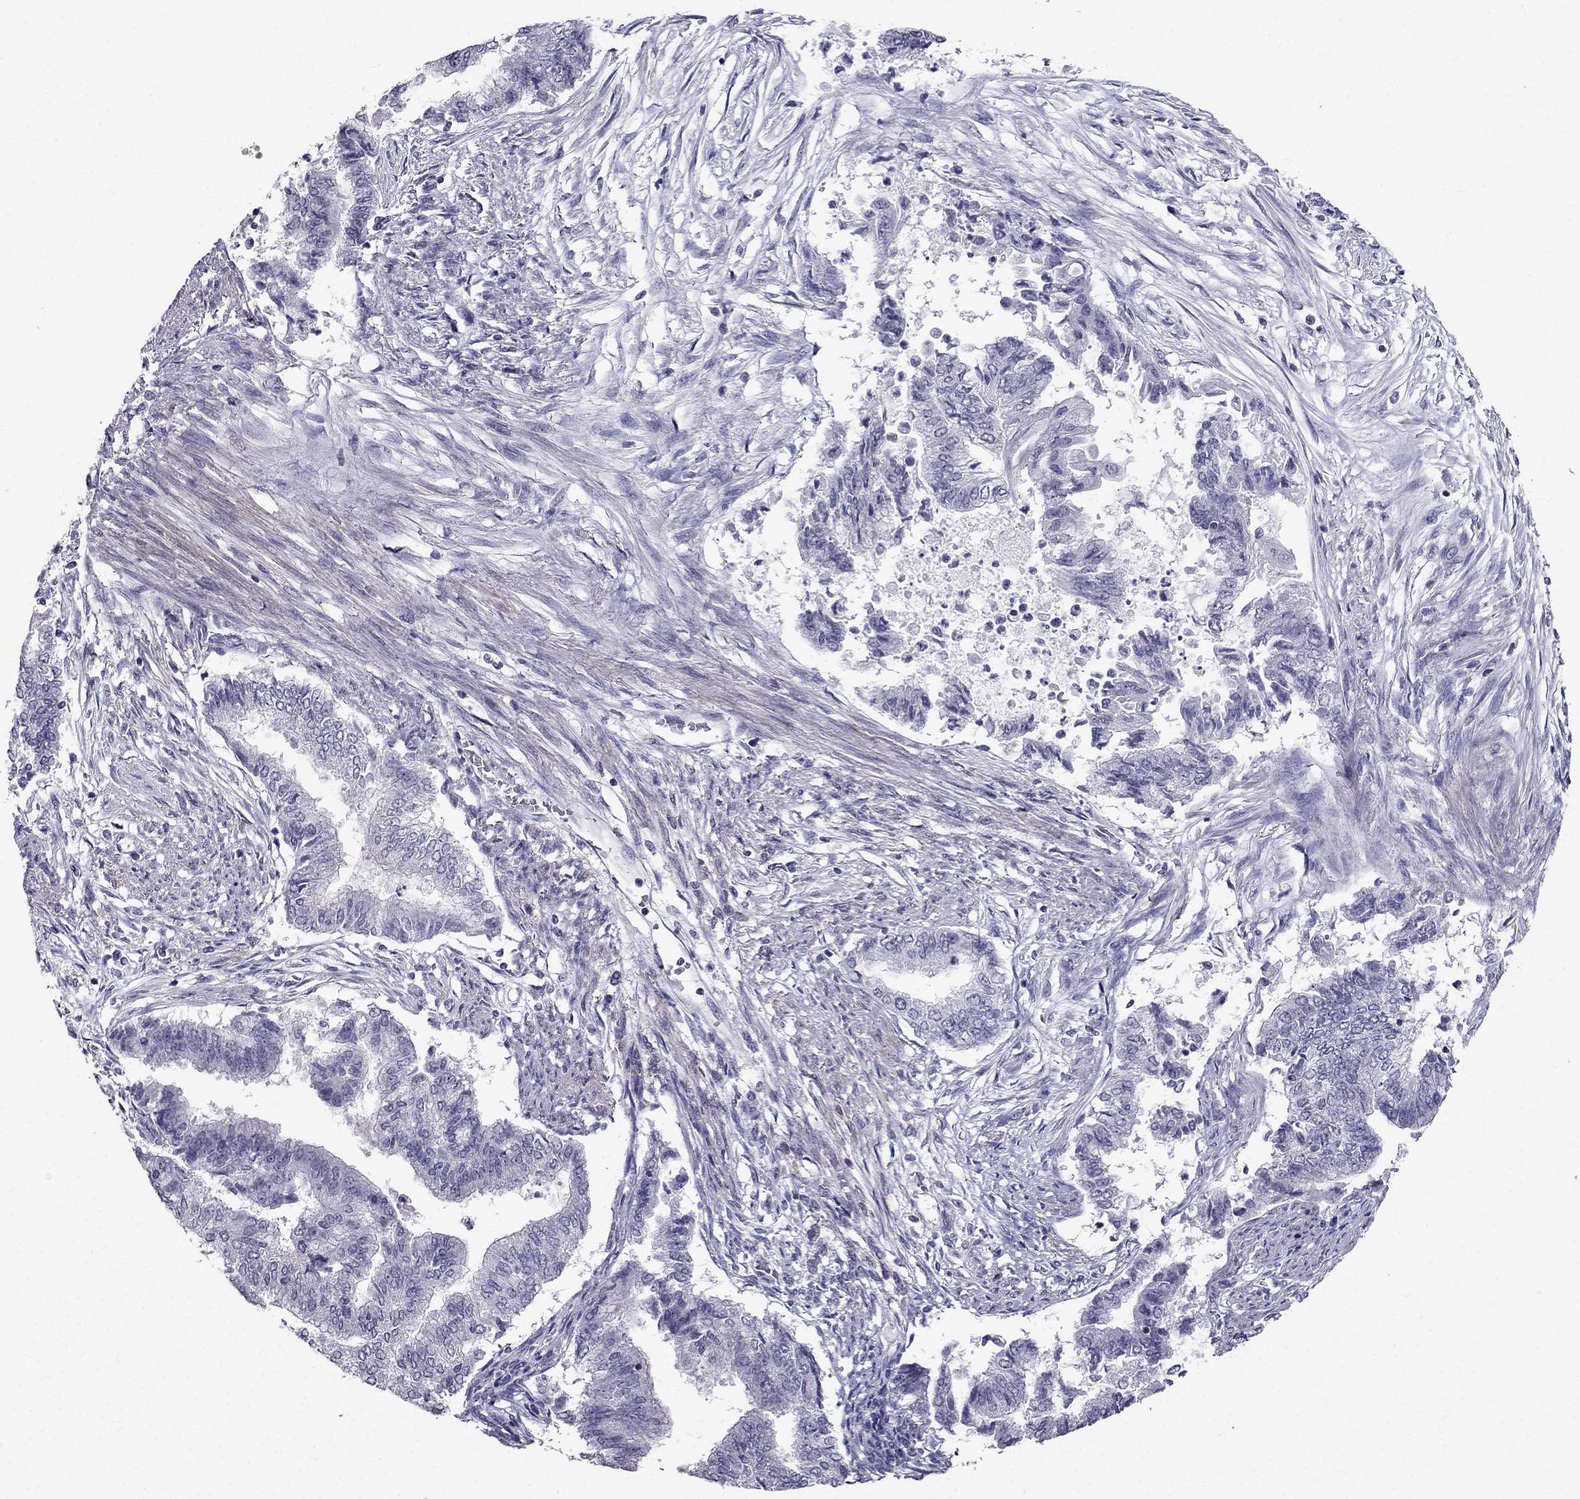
{"staining": {"intensity": "negative", "quantity": "none", "location": "none"}, "tissue": "endometrial cancer", "cell_type": "Tumor cells", "image_type": "cancer", "snomed": [{"axis": "morphology", "description": "Adenocarcinoma, NOS"}, {"axis": "topography", "description": "Endometrium"}], "caption": "Immunohistochemistry image of neoplastic tissue: human endometrial cancer (adenocarcinoma) stained with DAB (3,3'-diaminobenzidine) reveals no significant protein staining in tumor cells.", "gene": "AAK1", "patient": {"sex": "female", "age": 65}}